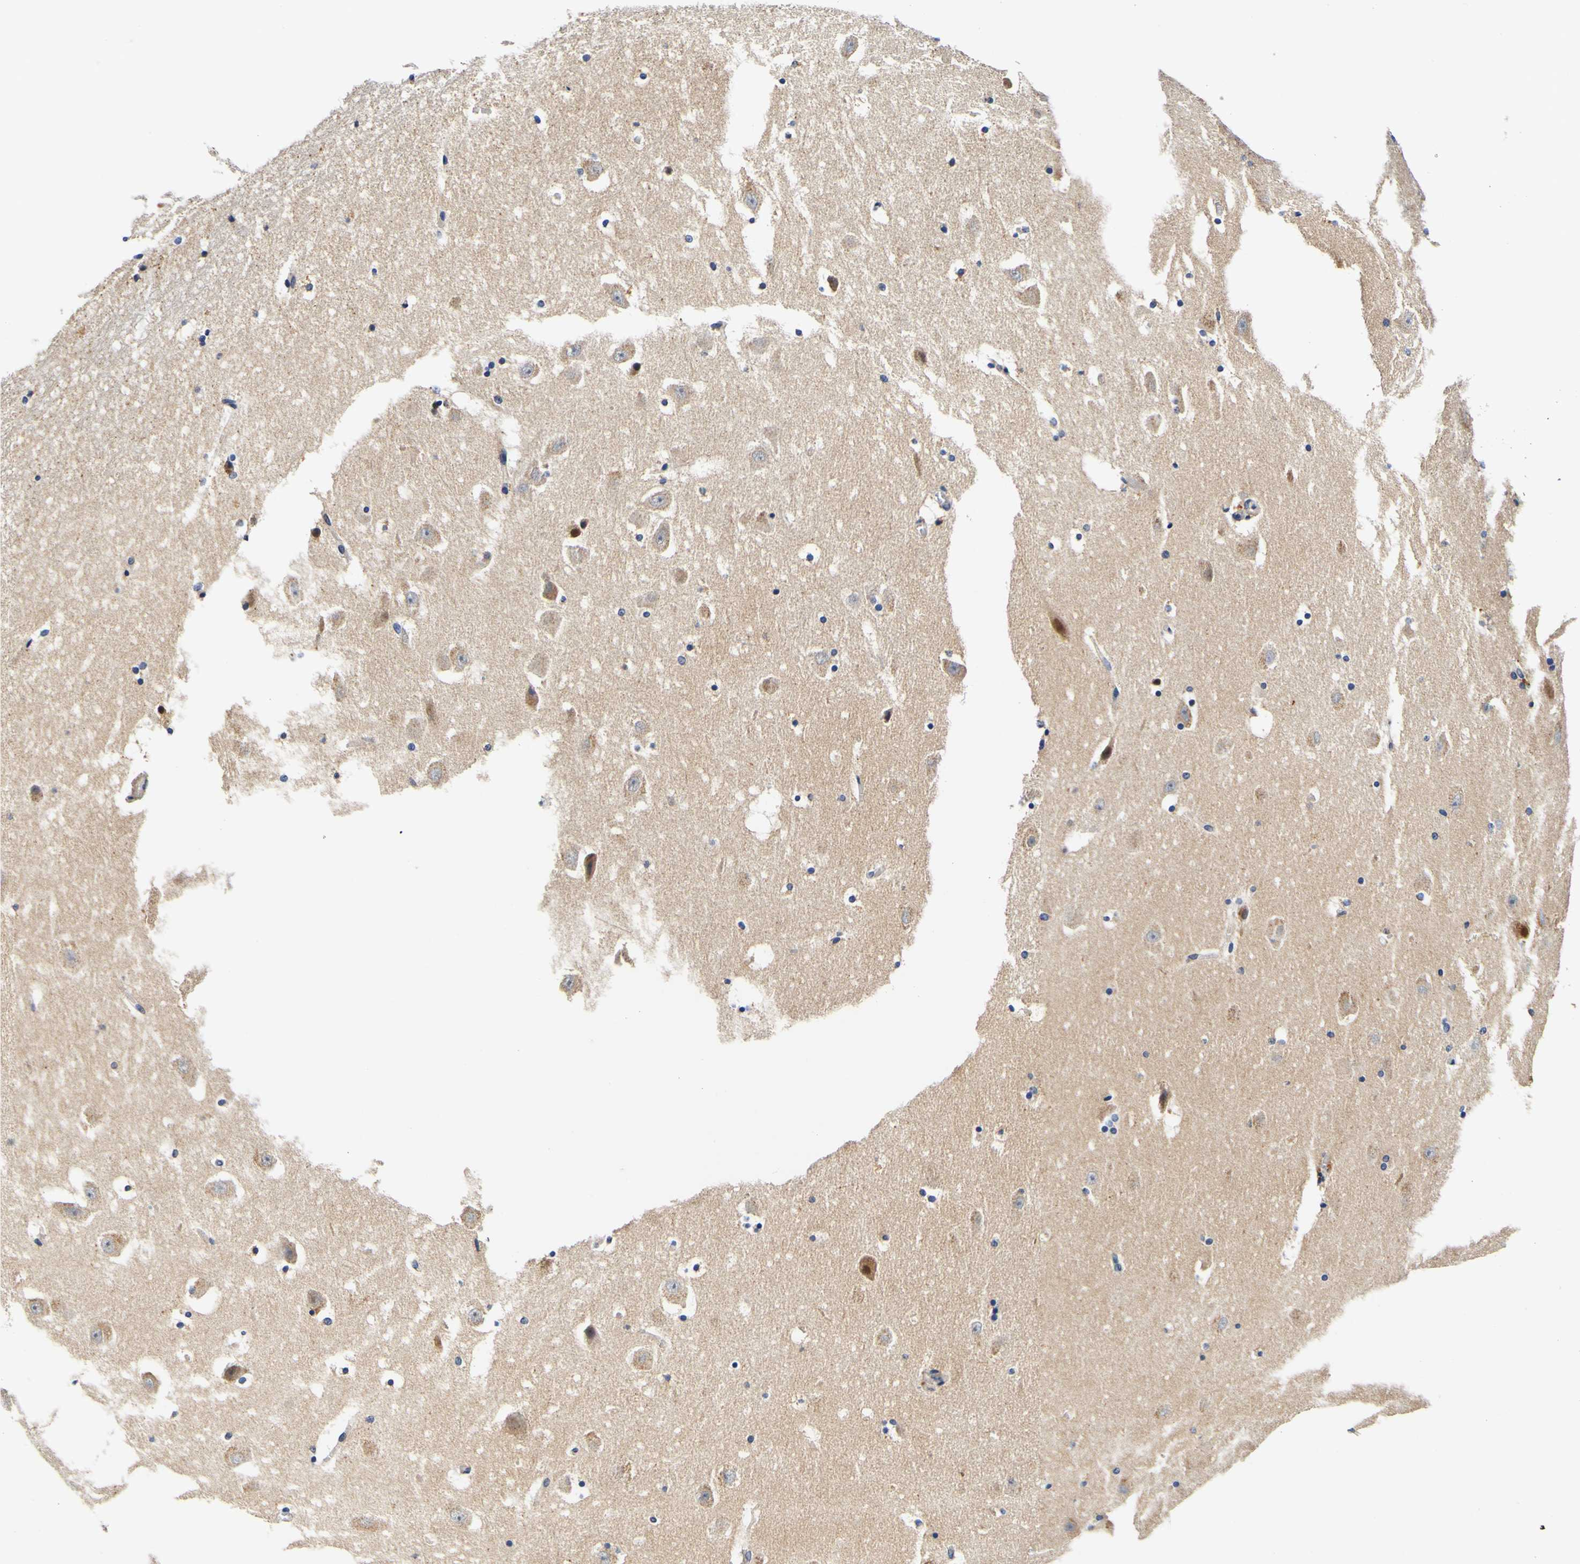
{"staining": {"intensity": "moderate", "quantity": "<25%", "location": "cytoplasmic/membranous"}, "tissue": "hippocampus", "cell_type": "Glial cells", "image_type": "normal", "snomed": [{"axis": "morphology", "description": "Normal tissue, NOS"}, {"axis": "topography", "description": "Hippocampus"}], "caption": "Immunohistochemical staining of normal human hippocampus exhibits low levels of moderate cytoplasmic/membranous staining in approximately <25% of glial cells.", "gene": "CAMK4", "patient": {"sex": "male", "age": 45}}